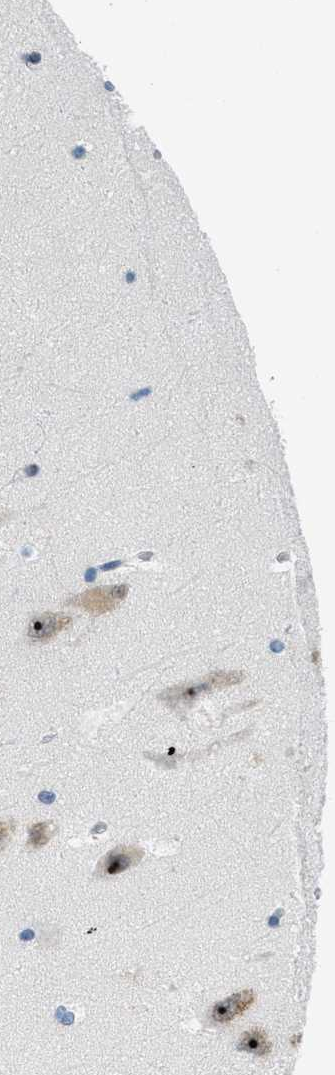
{"staining": {"intensity": "moderate", "quantity": "<25%", "location": "cytoplasmic/membranous,nuclear"}, "tissue": "hippocampus", "cell_type": "Glial cells", "image_type": "normal", "snomed": [{"axis": "morphology", "description": "Normal tissue, NOS"}, {"axis": "topography", "description": "Hippocampus"}], "caption": "A low amount of moderate cytoplasmic/membranous,nuclear staining is identified in about <25% of glial cells in normal hippocampus. Using DAB (3,3'-diaminobenzidine) (brown) and hematoxylin (blue) stains, captured at high magnification using brightfield microscopy.", "gene": "ZDHHC23", "patient": {"sex": "male", "age": 45}}